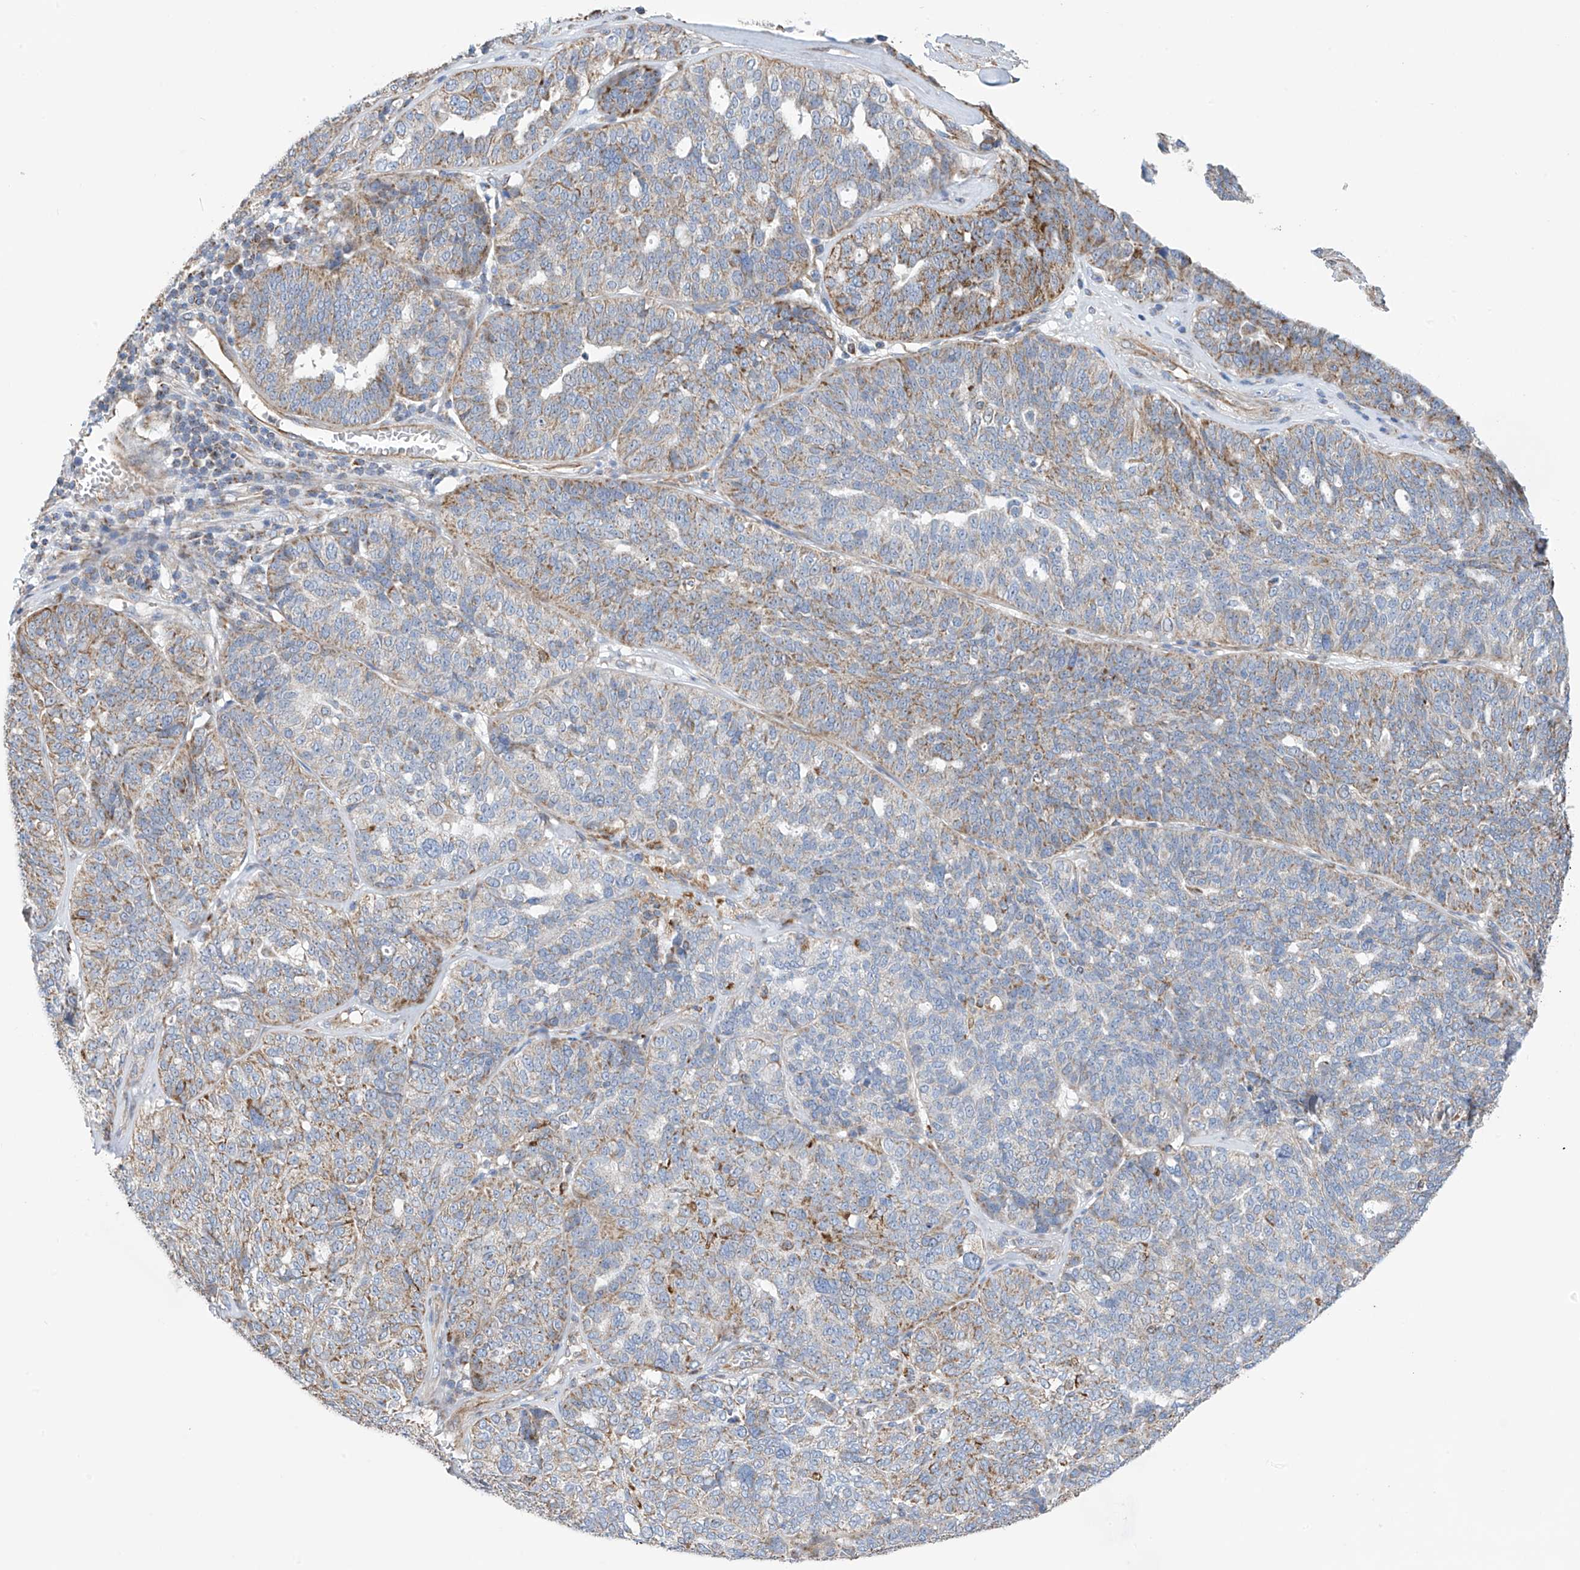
{"staining": {"intensity": "moderate", "quantity": "<25%", "location": "cytoplasmic/membranous"}, "tissue": "ovarian cancer", "cell_type": "Tumor cells", "image_type": "cancer", "snomed": [{"axis": "morphology", "description": "Cystadenocarcinoma, serous, NOS"}, {"axis": "topography", "description": "Ovary"}], "caption": "Ovarian cancer was stained to show a protein in brown. There is low levels of moderate cytoplasmic/membranous positivity in approximately <25% of tumor cells.", "gene": "EIF5B", "patient": {"sex": "female", "age": 59}}